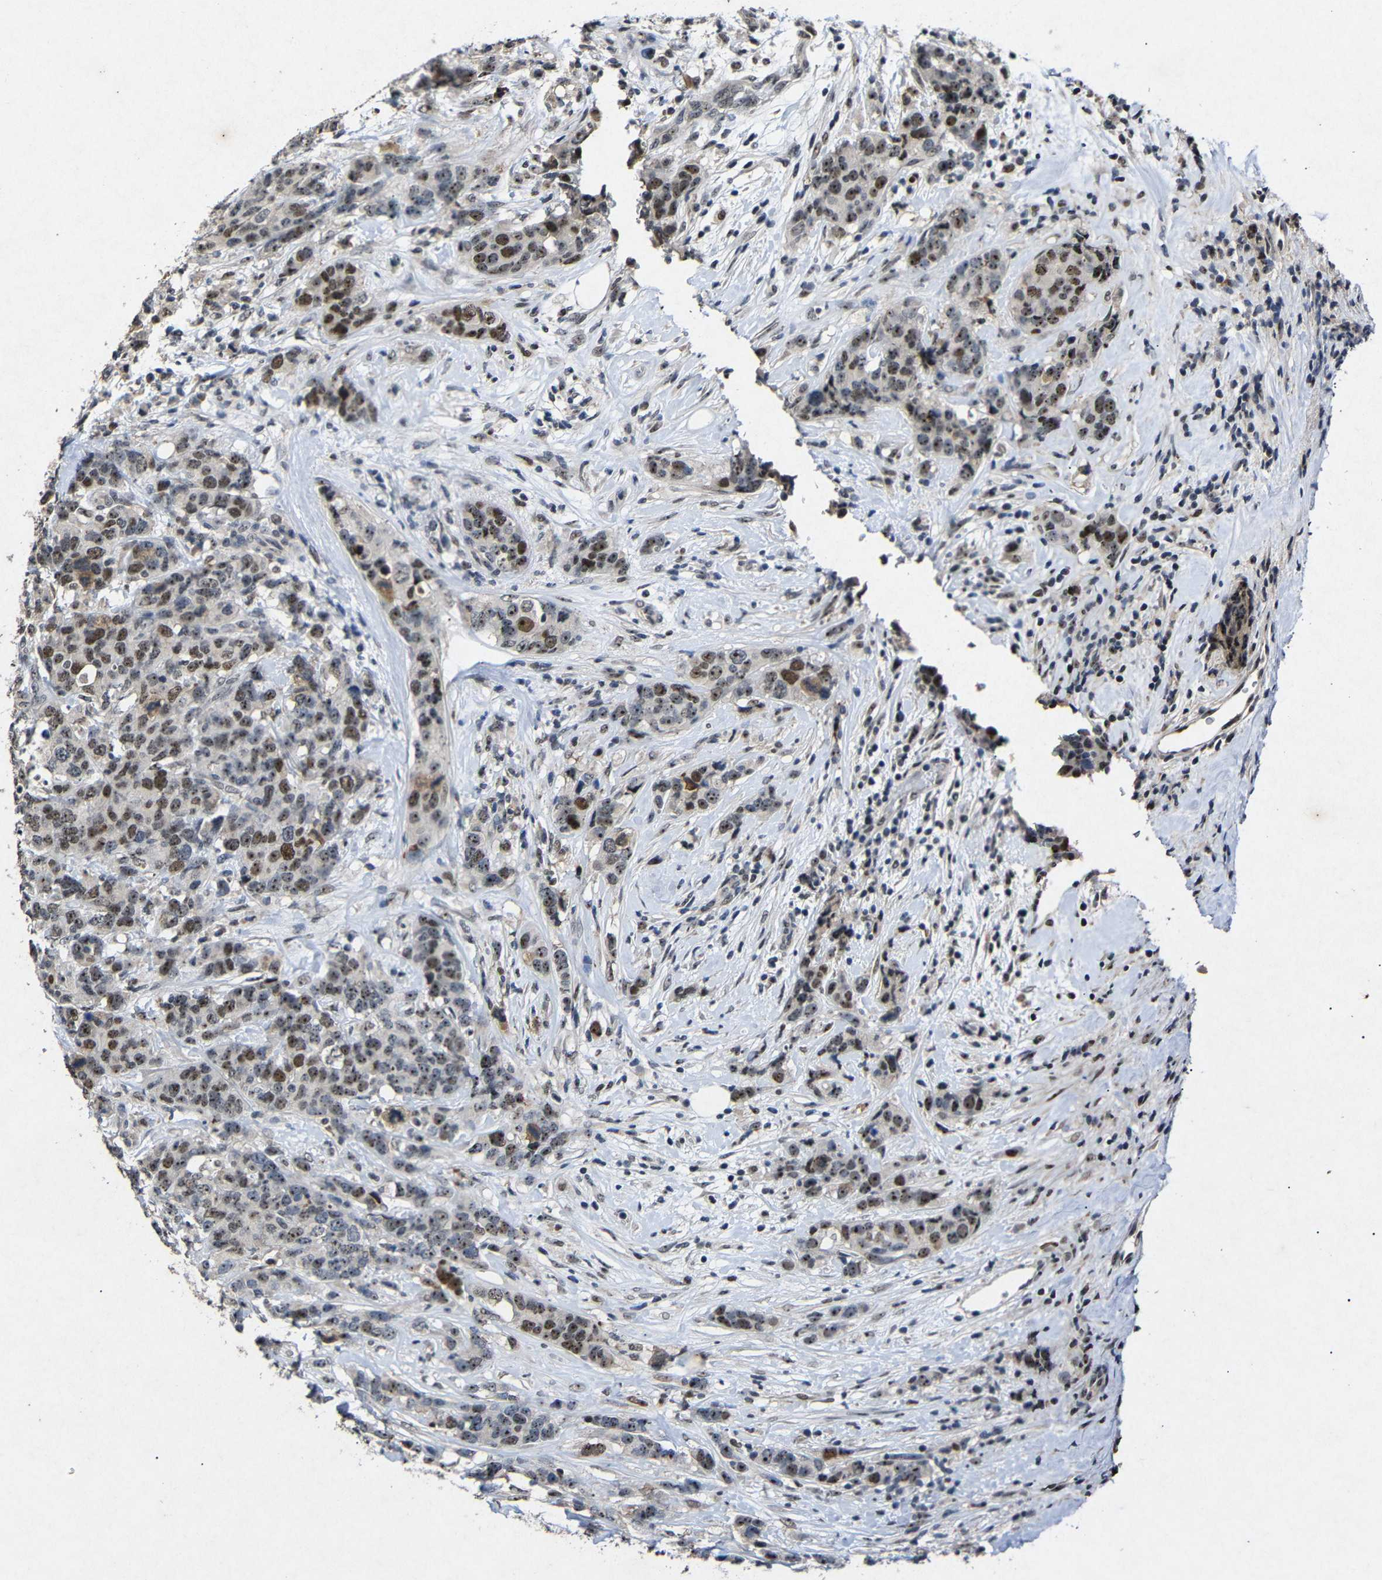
{"staining": {"intensity": "moderate", "quantity": ">75%", "location": "nuclear"}, "tissue": "breast cancer", "cell_type": "Tumor cells", "image_type": "cancer", "snomed": [{"axis": "morphology", "description": "Lobular carcinoma"}, {"axis": "topography", "description": "Breast"}], "caption": "A histopathology image showing moderate nuclear positivity in about >75% of tumor cells in breast cancer (lobular carcinoma), as visualized by brown immunohistochemical staining.", "gene": "PARN", "patient": {"sex": "female", "age": 59}}